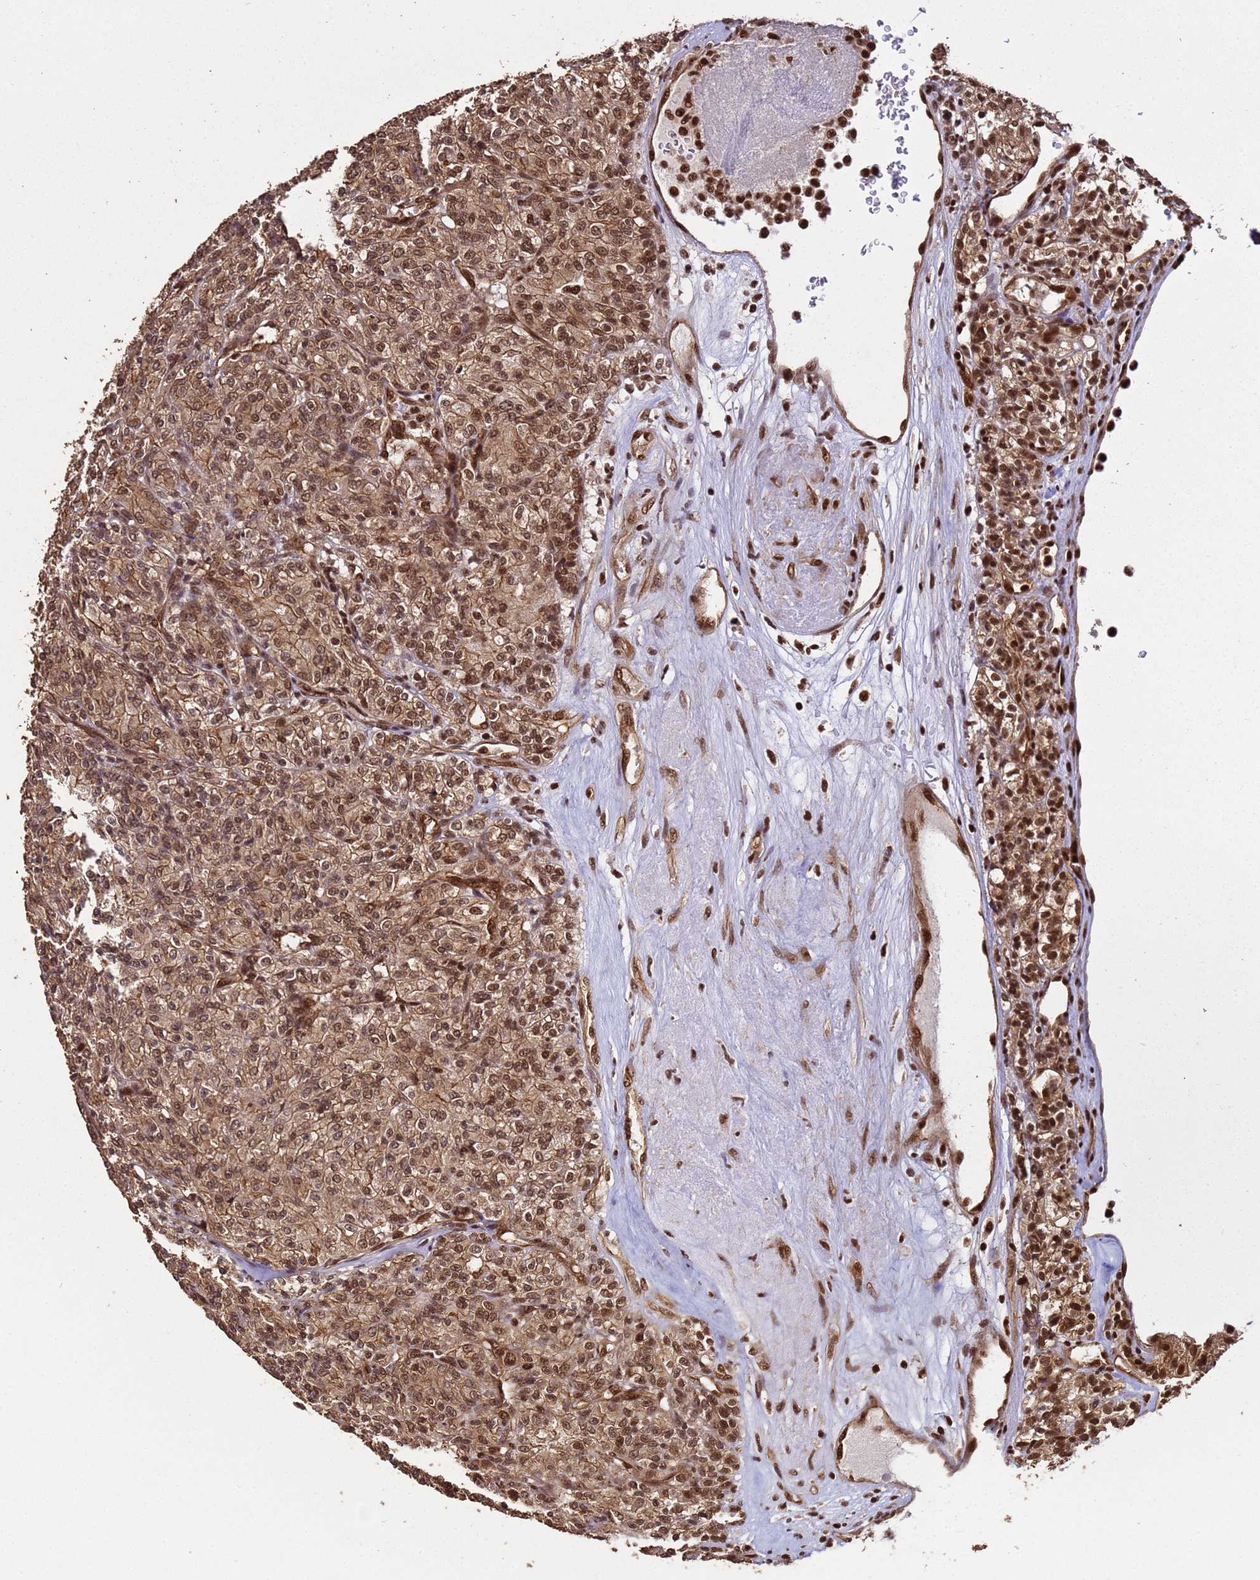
{"staining": {"intensity": "moderate", "quantity": ">75%", "location": "cytoplasmic/membranous,nuclear"}, "tissue": "renal cancer", "cell_type": "Tumor cells", "image_type": "cancer", "snomed": [{"axis": "morphology", "description": "Adenocarcinoma, NOS"}, {"axis": "topography", "description": "Kidney"}], "caption": "Protein expression analysis of human adenocarcinoma (renal) reveals moderate cytoplasmic/membranous and nuclear positivity in approximately >75% of tumor cells.", "gene": "SYF2", "patient": {"sex": "male", "age": 77}}